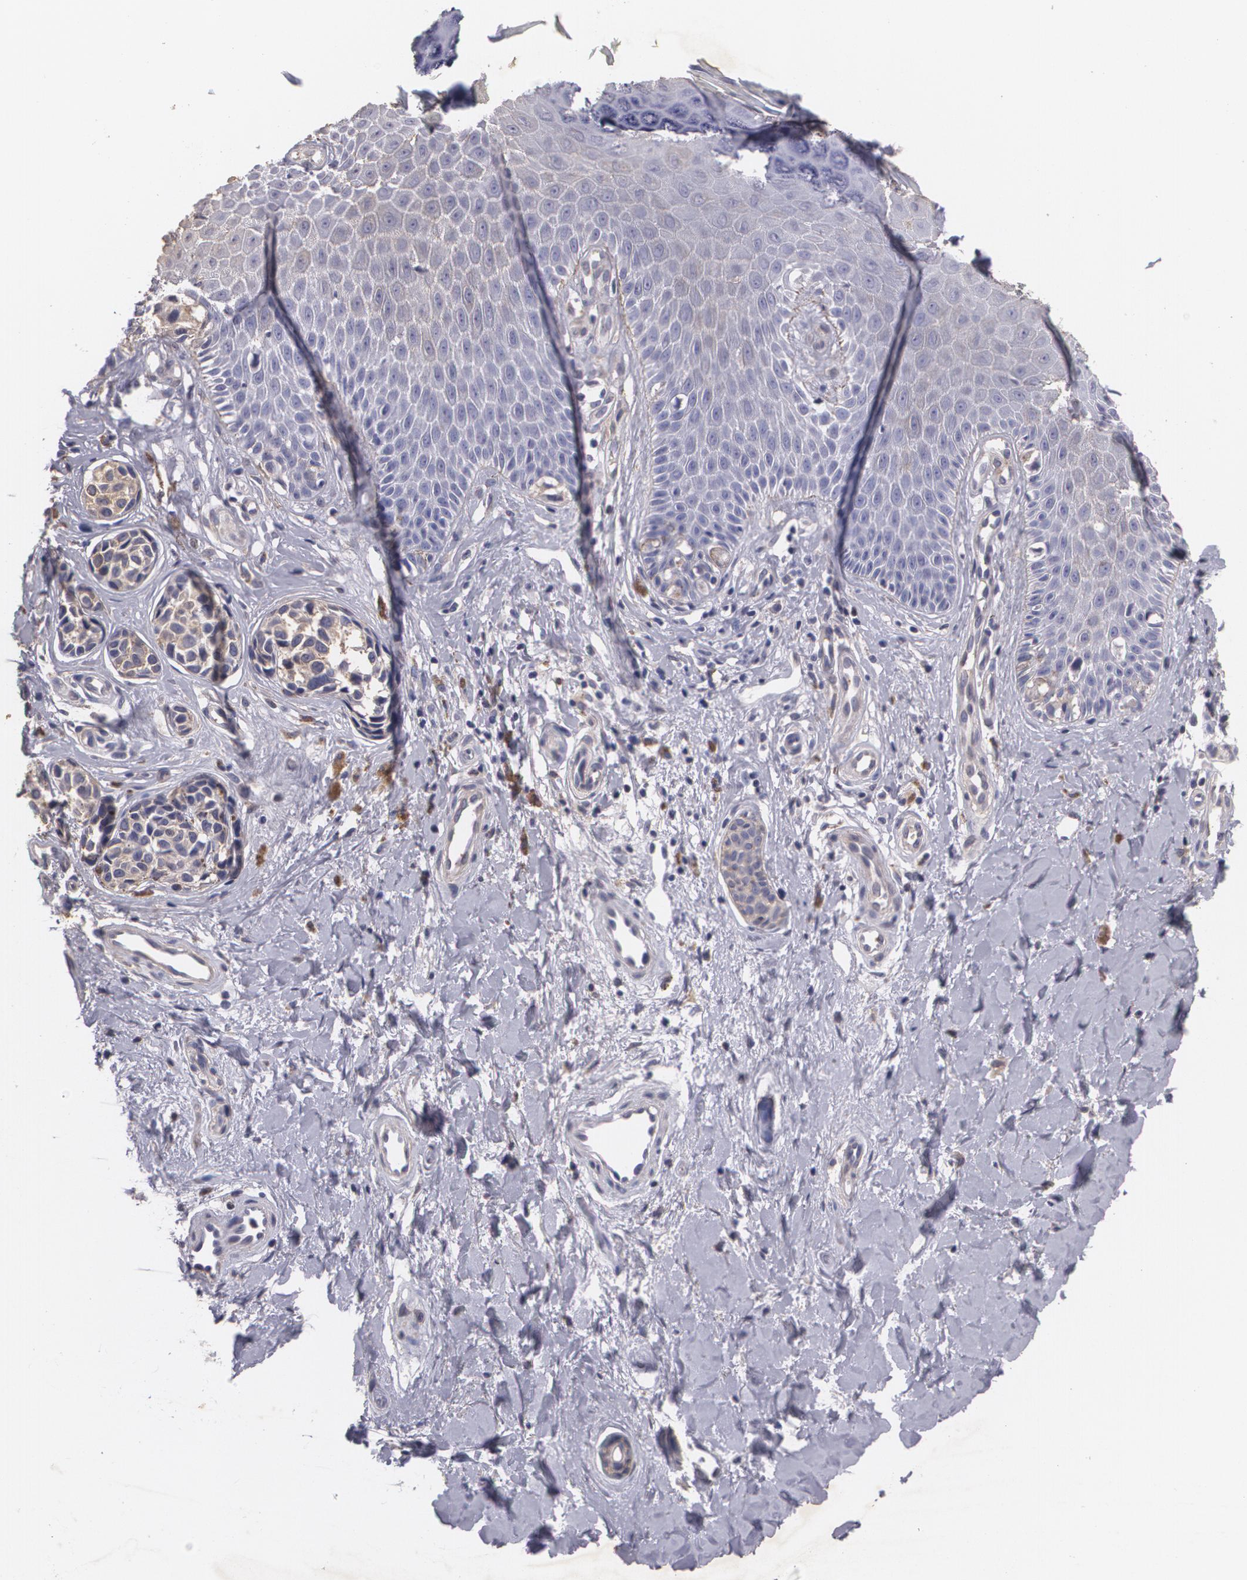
{"staining": {"intensity": "weak", "quantity": ">75%", "location": "cytoplasmic/membranous"}, "tissue": "melanoma", "cell_type": "Tumor cells", "image_type": "cancer", "snomed": [{"axis": "morphology", "description": "Malignant melanoma, NOS"}, {"axis": "topography", "description": "Skin"}], "caption": "The immunohistochemical stain highlights weak cytoplasmic/membranous expression in tumor cells of melanoma tissue.", "gene": "KCNA4", "patient": {"sex": "male", "age": 79}}